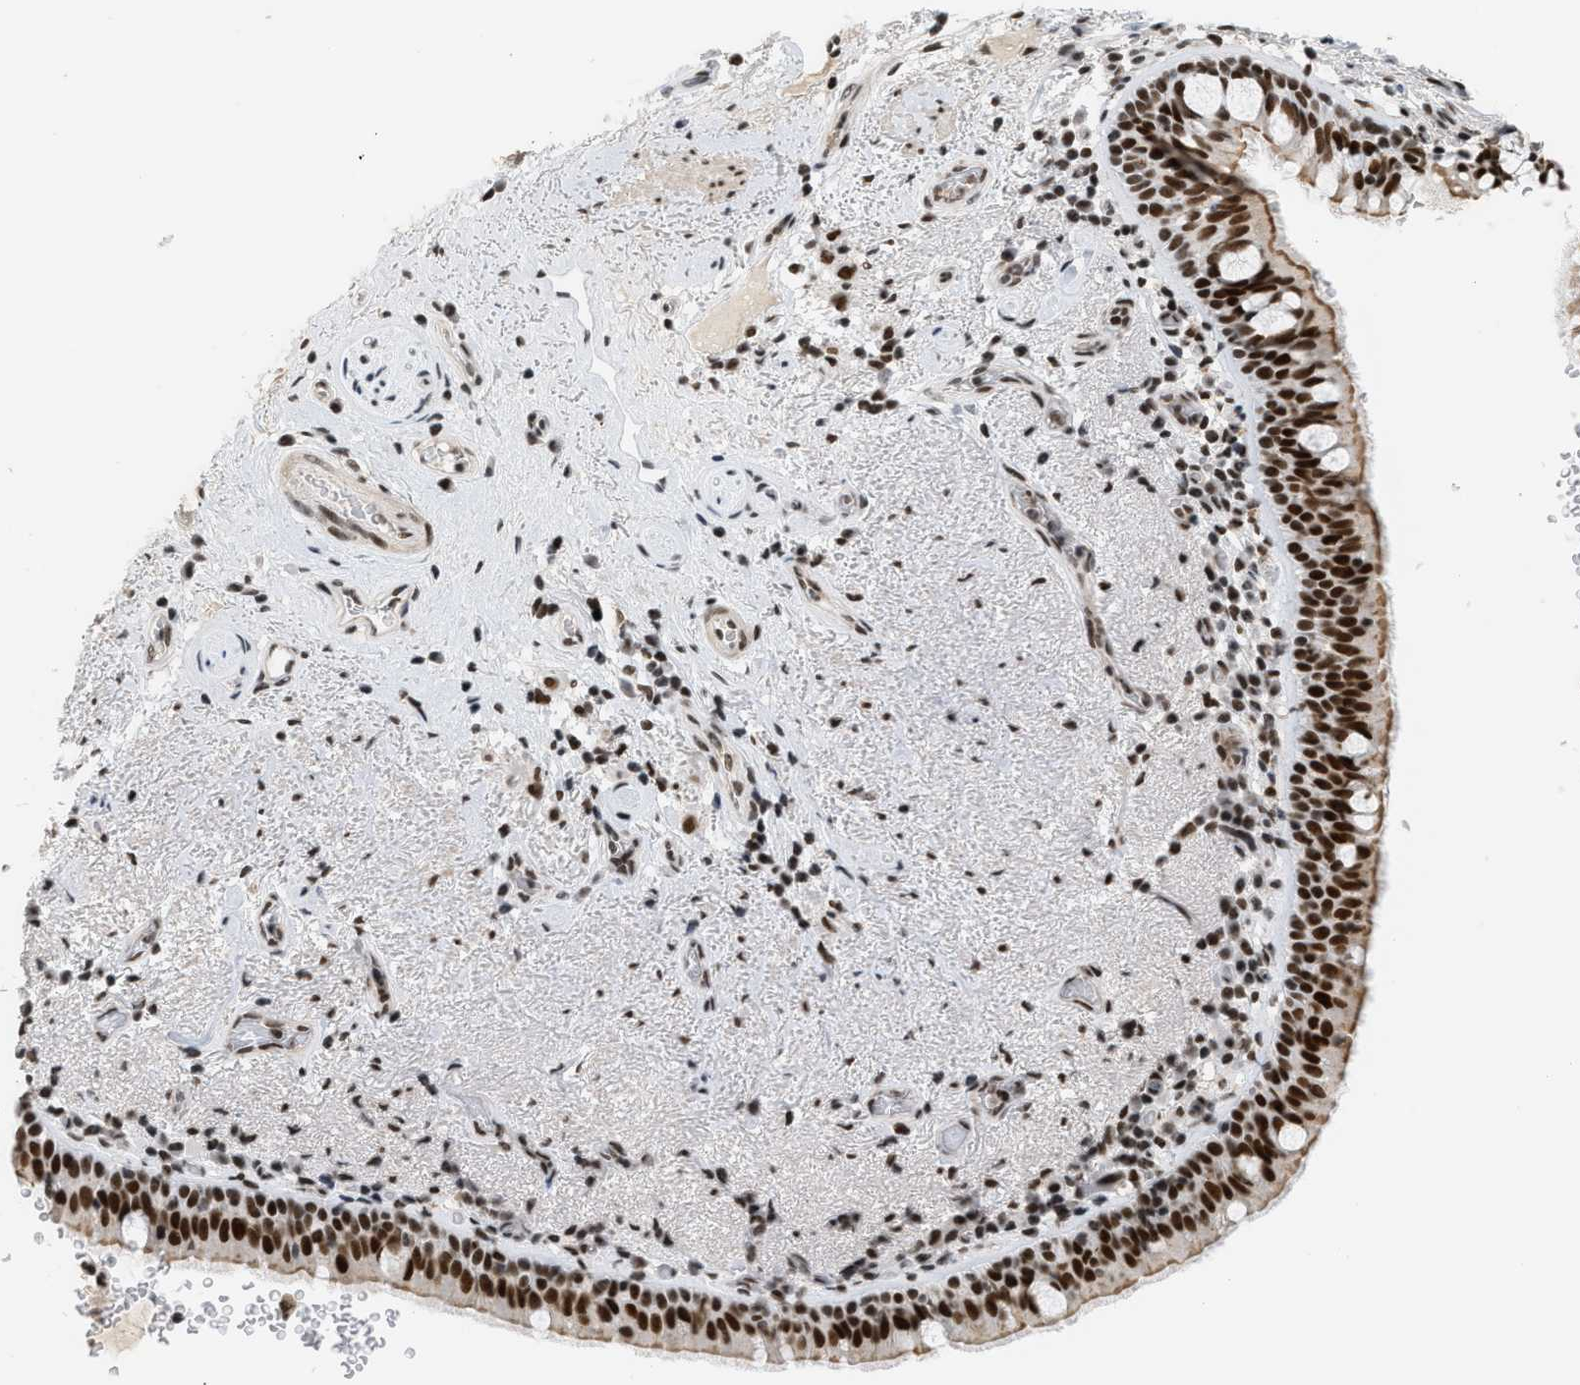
{"staining": {"intensity": "strong", "quantity": ">75%", "location": "nuclear"}, "tissue": "bronchus", "cell_type": "Respiratory epithelial cells", "image_type": "normal", "snomed": [{"axis": "morphology", "description": "Normal tissue, NOS"}, {"axis": "morphology", "description": "Inflammation, NOS"}, {"axis": "topography", "description": "Cartilage tissue"}, {"axis": "topography", "description": "Bronchus"}], "caption": "Bronchus stained with DAB immunohistochemistry exhibits high levels of strong nuclear staining in approximately >75% of respiratory epithelial cells.", "gene": "SMARCB1", "patient": {"sex": "male", "age": 77}}